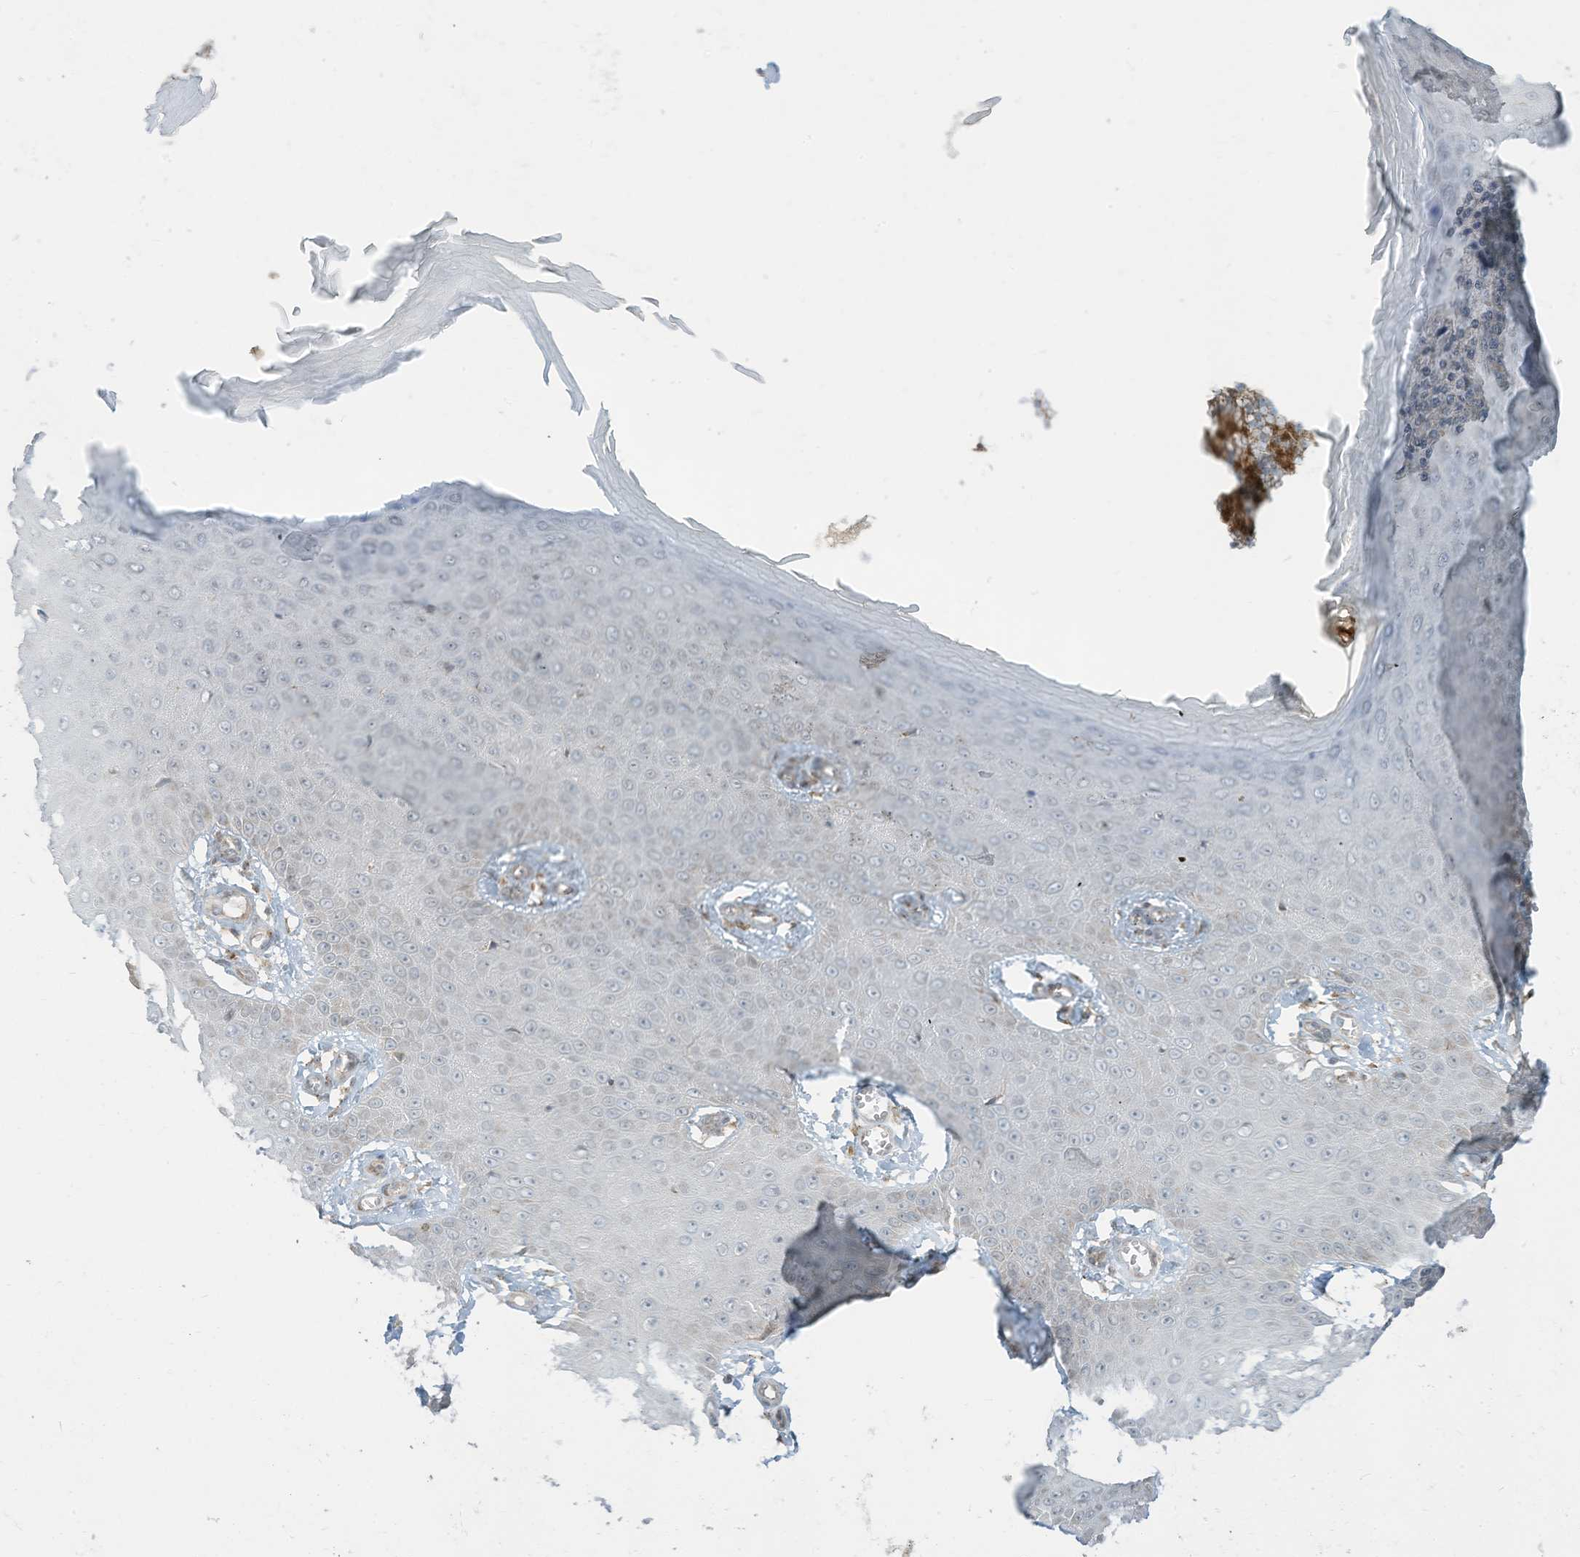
{"staining": {"intensity": "negative", "quantity": "none", "location": "none"}, "tissue": "skin cancer", "cell_type": "Tumor cells", "image_type": "cancer", "snomed": [{"axis": "morphology", "description": "Squamous cell carcinoma, NOS"}, {"axis": "topography", "description": "Skin"}], "caption": "DAB (3,3'-diaminobenzidine) immunohistochemical staining of squamous cell carcinoma (skin) reveals no significant expression in tumor cells.", "gene": "PARVG", "patient": {"sex": "male", "age": 74}}